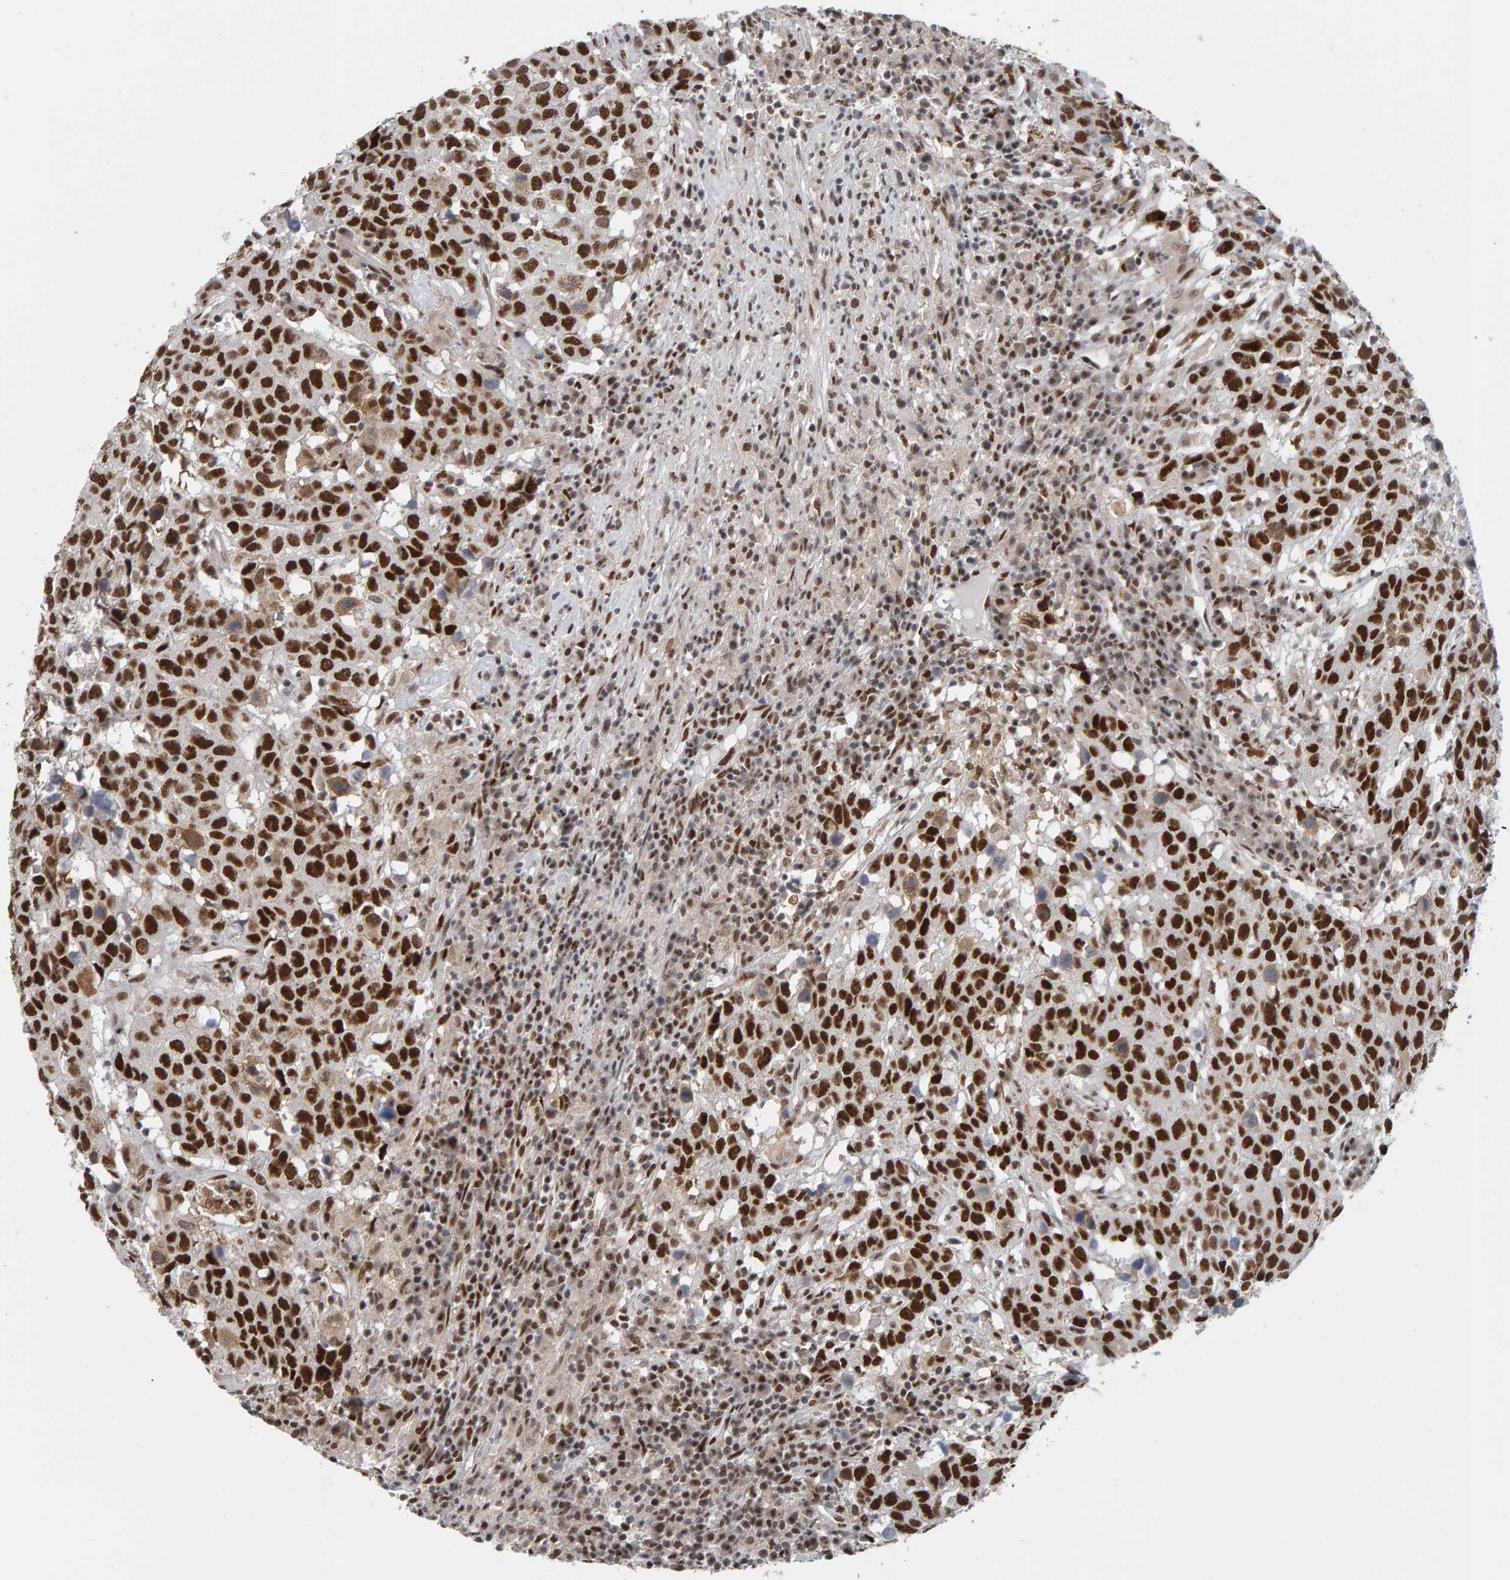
{"staining": {"intensity": "strong", "quantity": ">75%", "location": "nuclear"}, "tissue": "head and neck cancer", "cell_type": "Tumor cells", "image_type": "cancer", "snomed": [{"axis": "morphology", "description": "Squamous cell carcinoma, NOS"}, {"axis": "topography", "description": "Head-Neck"}], "caption": "A histopathology image showing strong nuclear staining in about >75% of tumor cells in squamous cell carcinoma (head and neck), as visualized by brown immunohistochemical staining.", "gene": "ATF7IP", "patient": {"sex": "male", "age": 66}}